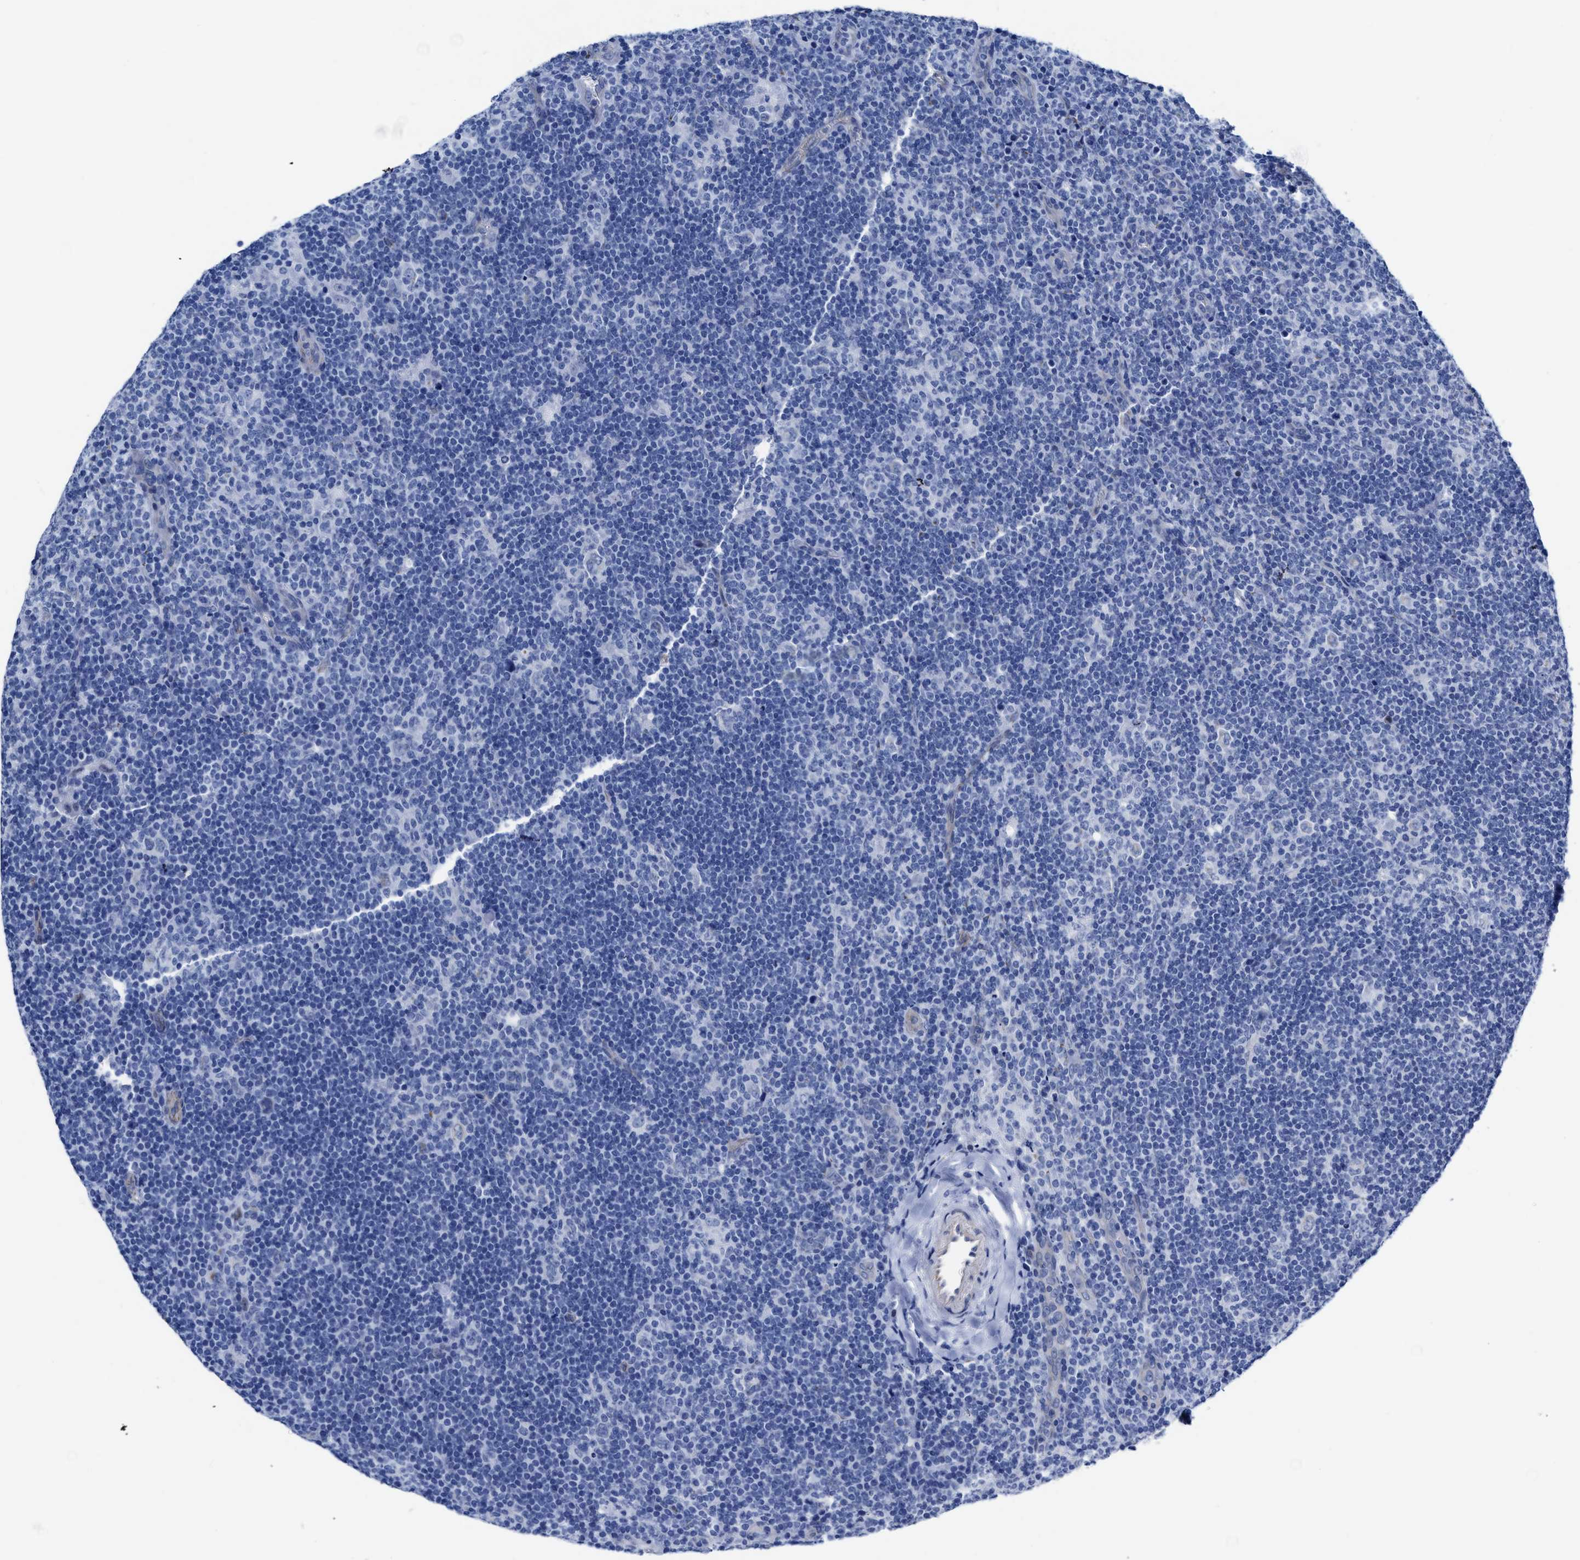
{"staining": {"intensity": "negative", "quantity": "none", "location": "none"}, "tissue": "lymphoma", "cell_type": "Tumor cells", "image_type": "cancer", "snomed": [{"axis": "morphology", "description": "Hodgkin's disease, NOS"}, {"axis": "topography", "description": "Lymph node"}], "caption": "Immunohistochemistry of Hodgkin's disease displays no staining in tumor cells.", "gene": "KCNMB3", "patient": {"sex": "female", "age": 57}}